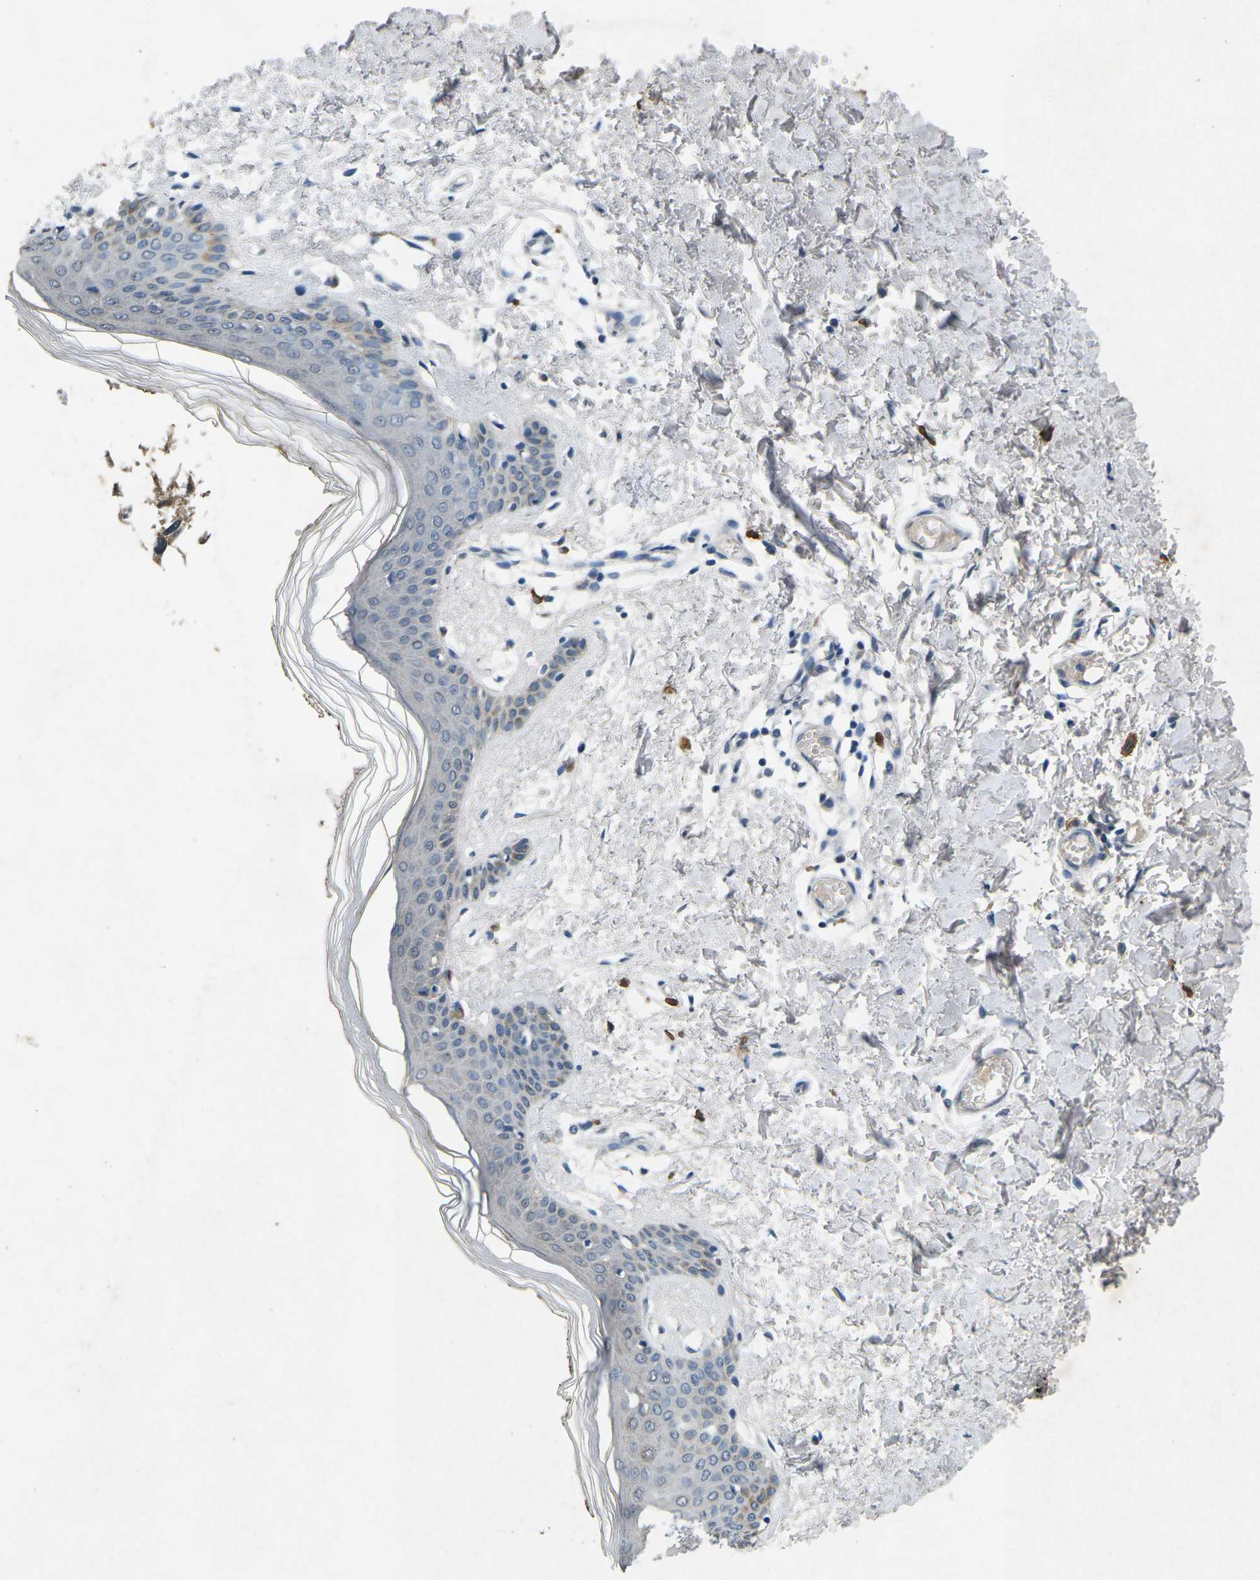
{"staining": {"intensity": "negative", "quantity": "none", "location": "none"}, "tissue": "skin", "cell_type": "Fibroblasts", "image_type": "normal", "snomed": [{"axis": "morphology", "description": "Normal tissue, NOS"}, {"axis": "topography", "description": "Skin"}], "caption": "Immunohistochemistry (IHC) of benign human skin reveals no expression in fibroblasts.", "gene": "PLG", "patient": {"sex": "male", "age": 53}}